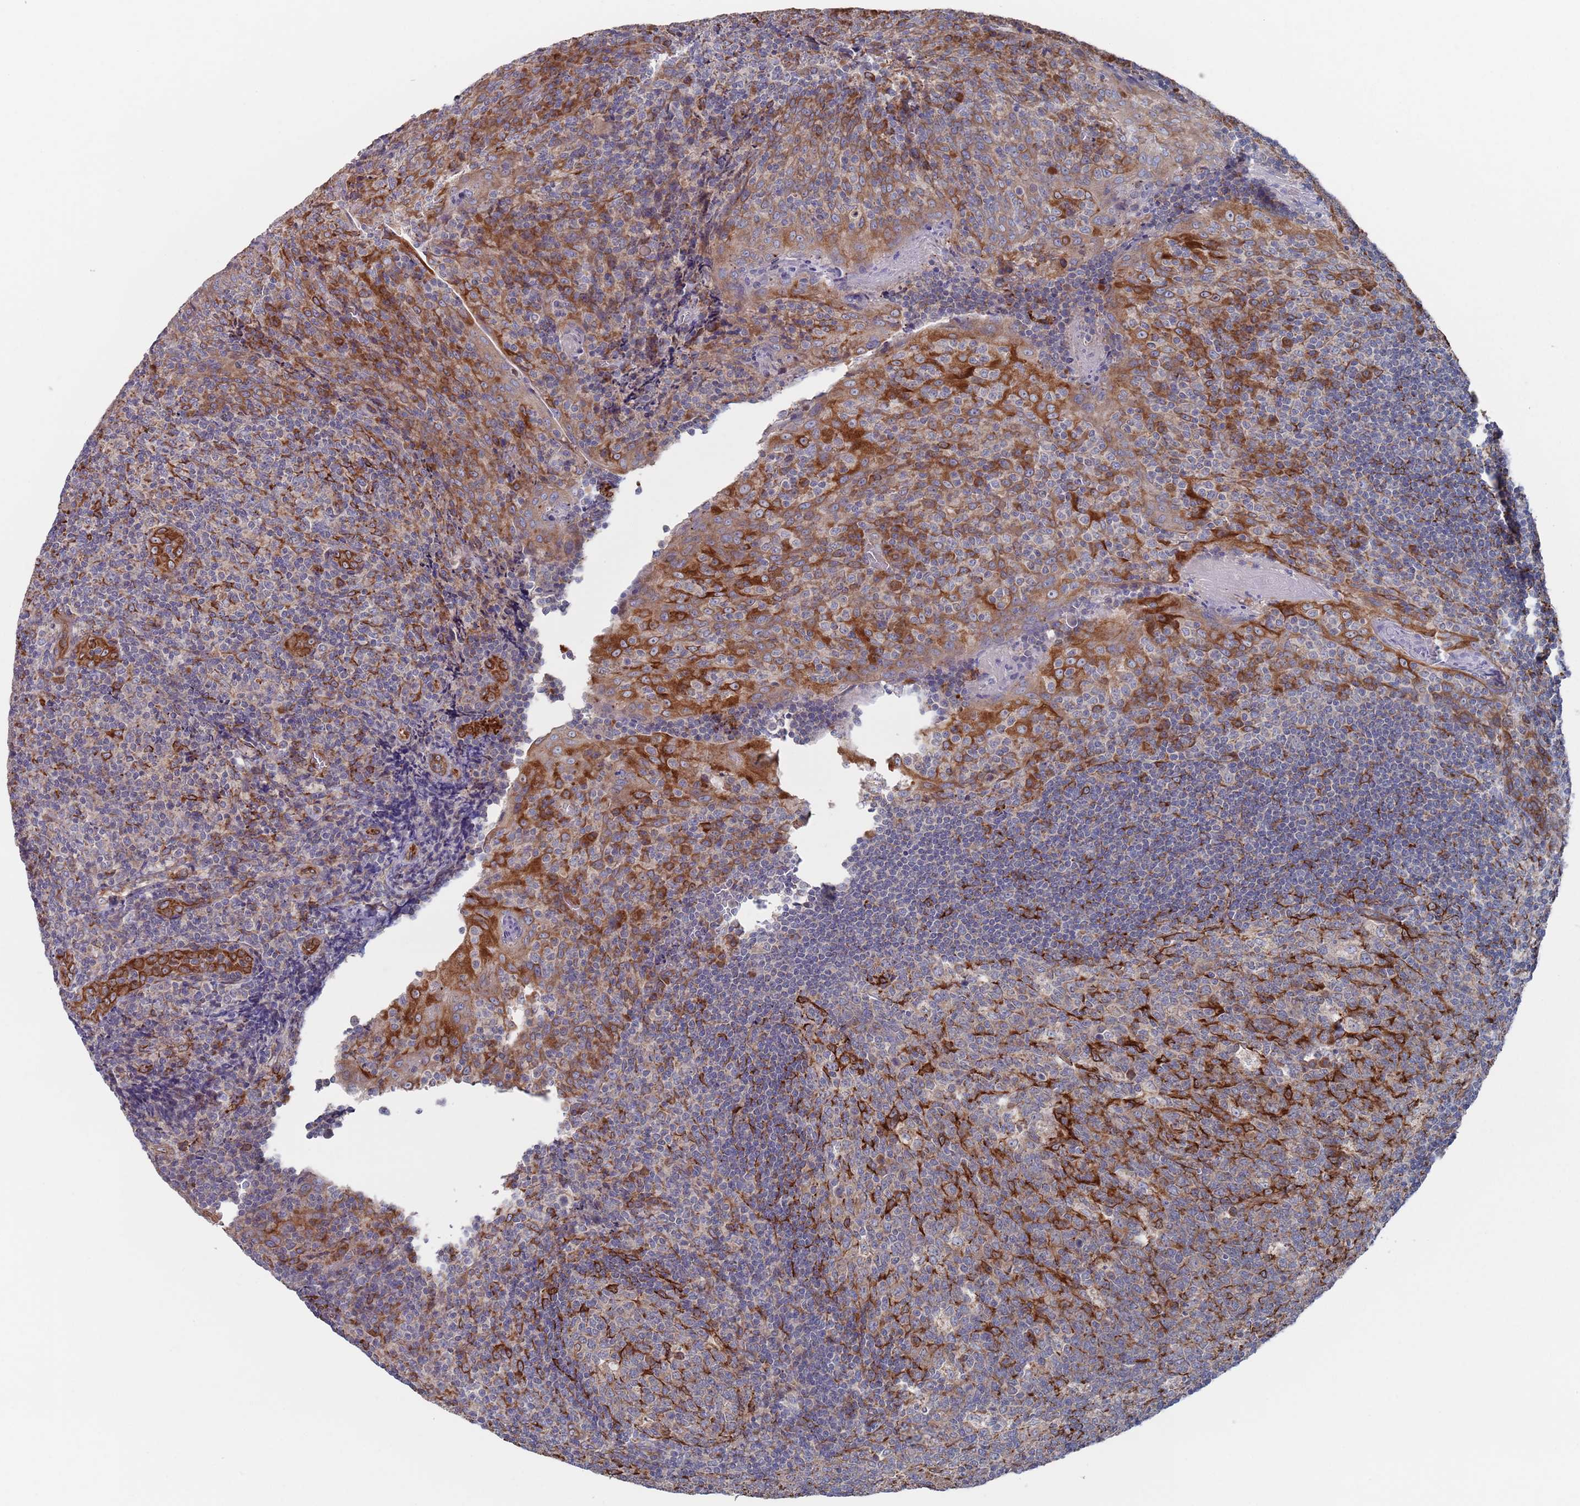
{"staining": {"intensity": "weak", "quantity": "<25%", "location": "cytoplasmic/membranous"}, "tissue": "tonsil", "cell_type": "Germinal center cells", "image_type": "normal", "snomed": [{"axis": "morphology", "description": "Normal tissue, NOS"}, {"axis": "topography", "description": "Tonsil"}], "caption": "Tonsil stained for a protein using immunohistochemistry (IHC) reveals no staining germinal center cells.", "gene": "CCDC106", "patient": {"sex": "male", "age": 17}}